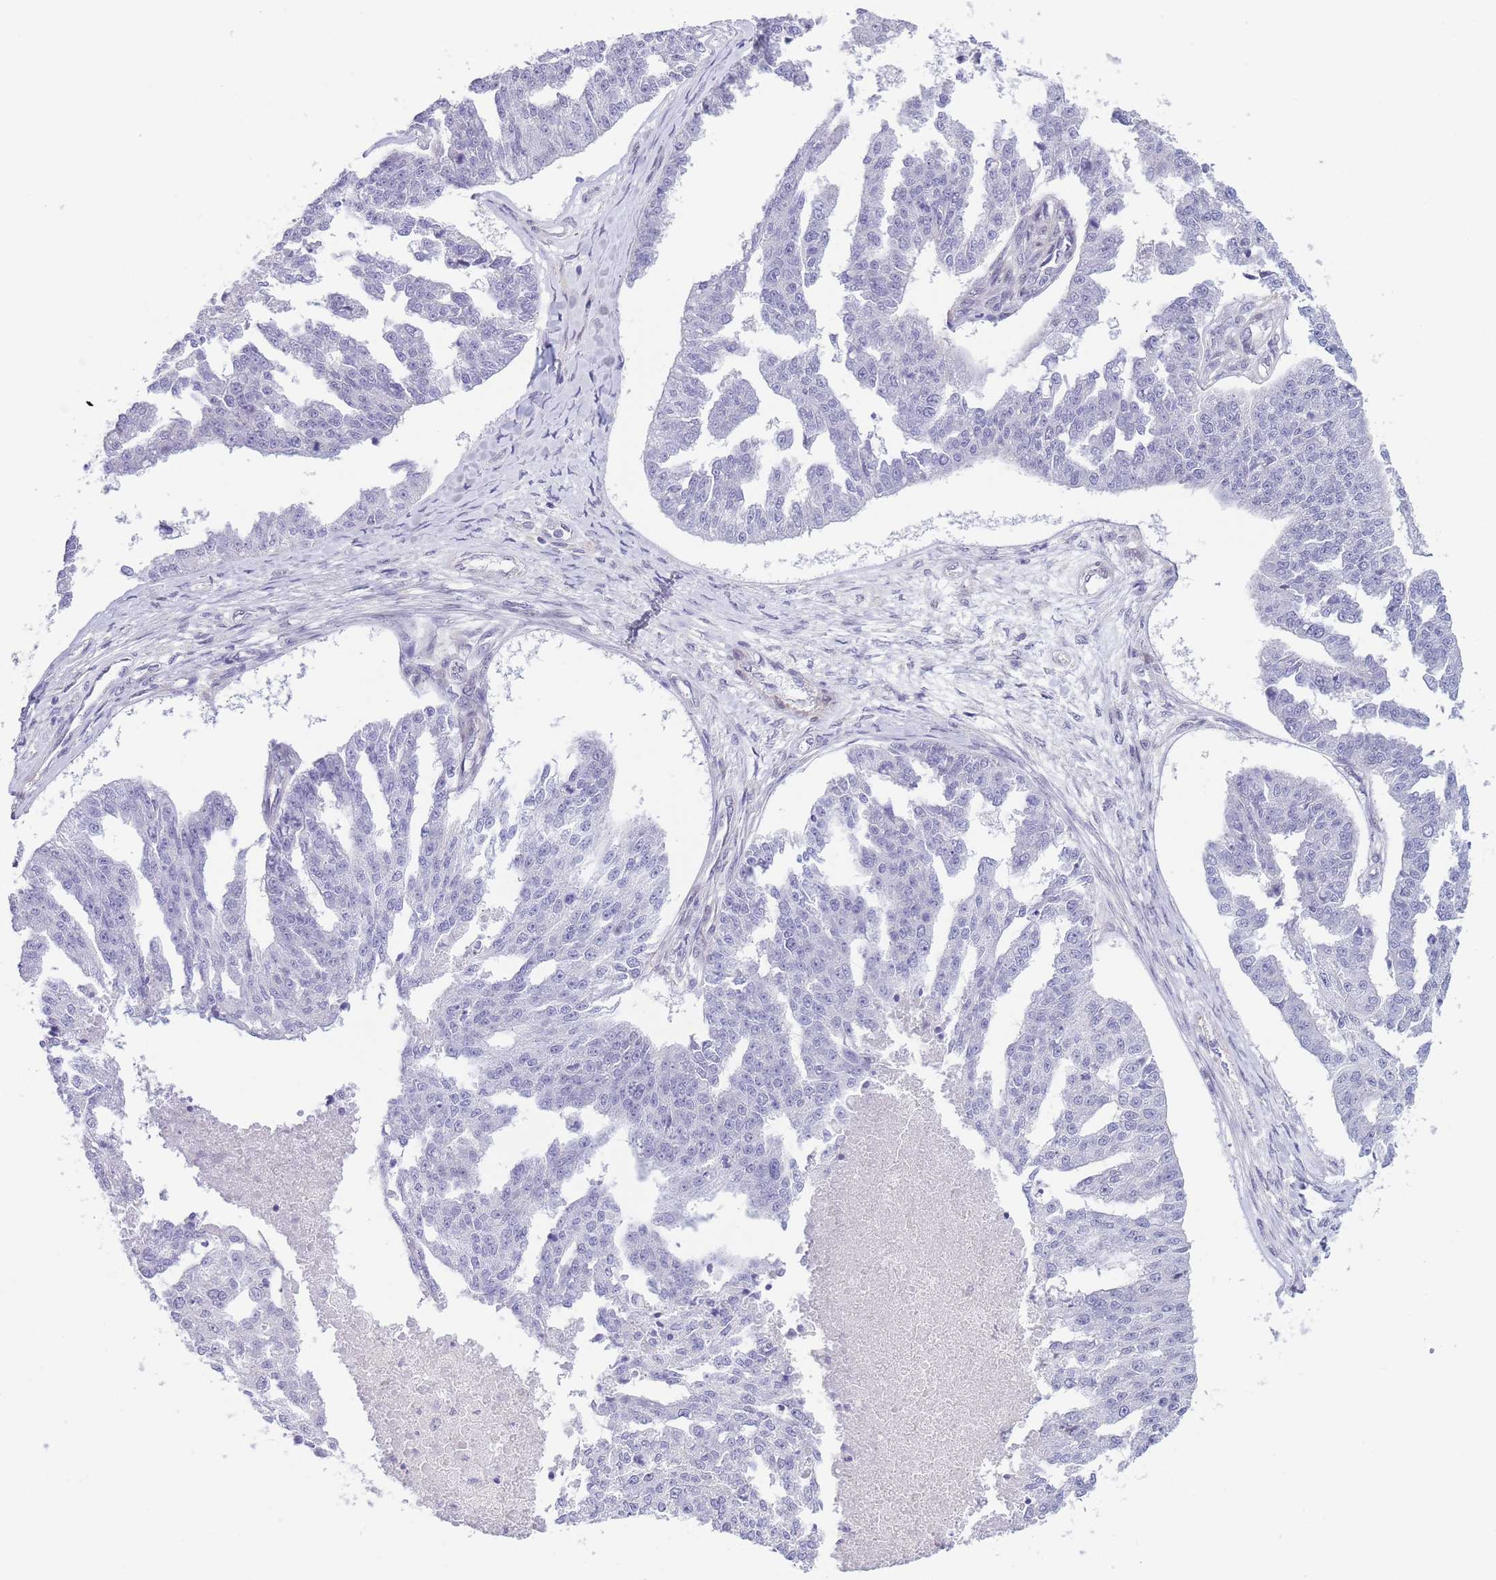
{"staining": {"intensity": "negative", "quantity": "none", "location": "none"}, "tissue": "ovarian cancer", "cell_type": "Tumor cells", "image_type": "cancer", "snomed": [{"axis": "morphology", "description": "Cystadenocarcinoma, serous, NOS"}, {"axis": "topography", "description": "Ovary"}], "caption": "Ovarian cancer (serous cystadenocarcinoma) stained for a protein using IHC demonstrates no expression tumor cells.", "gene": "C9orf152", "patient": {"sex": "female", "age": 58}}